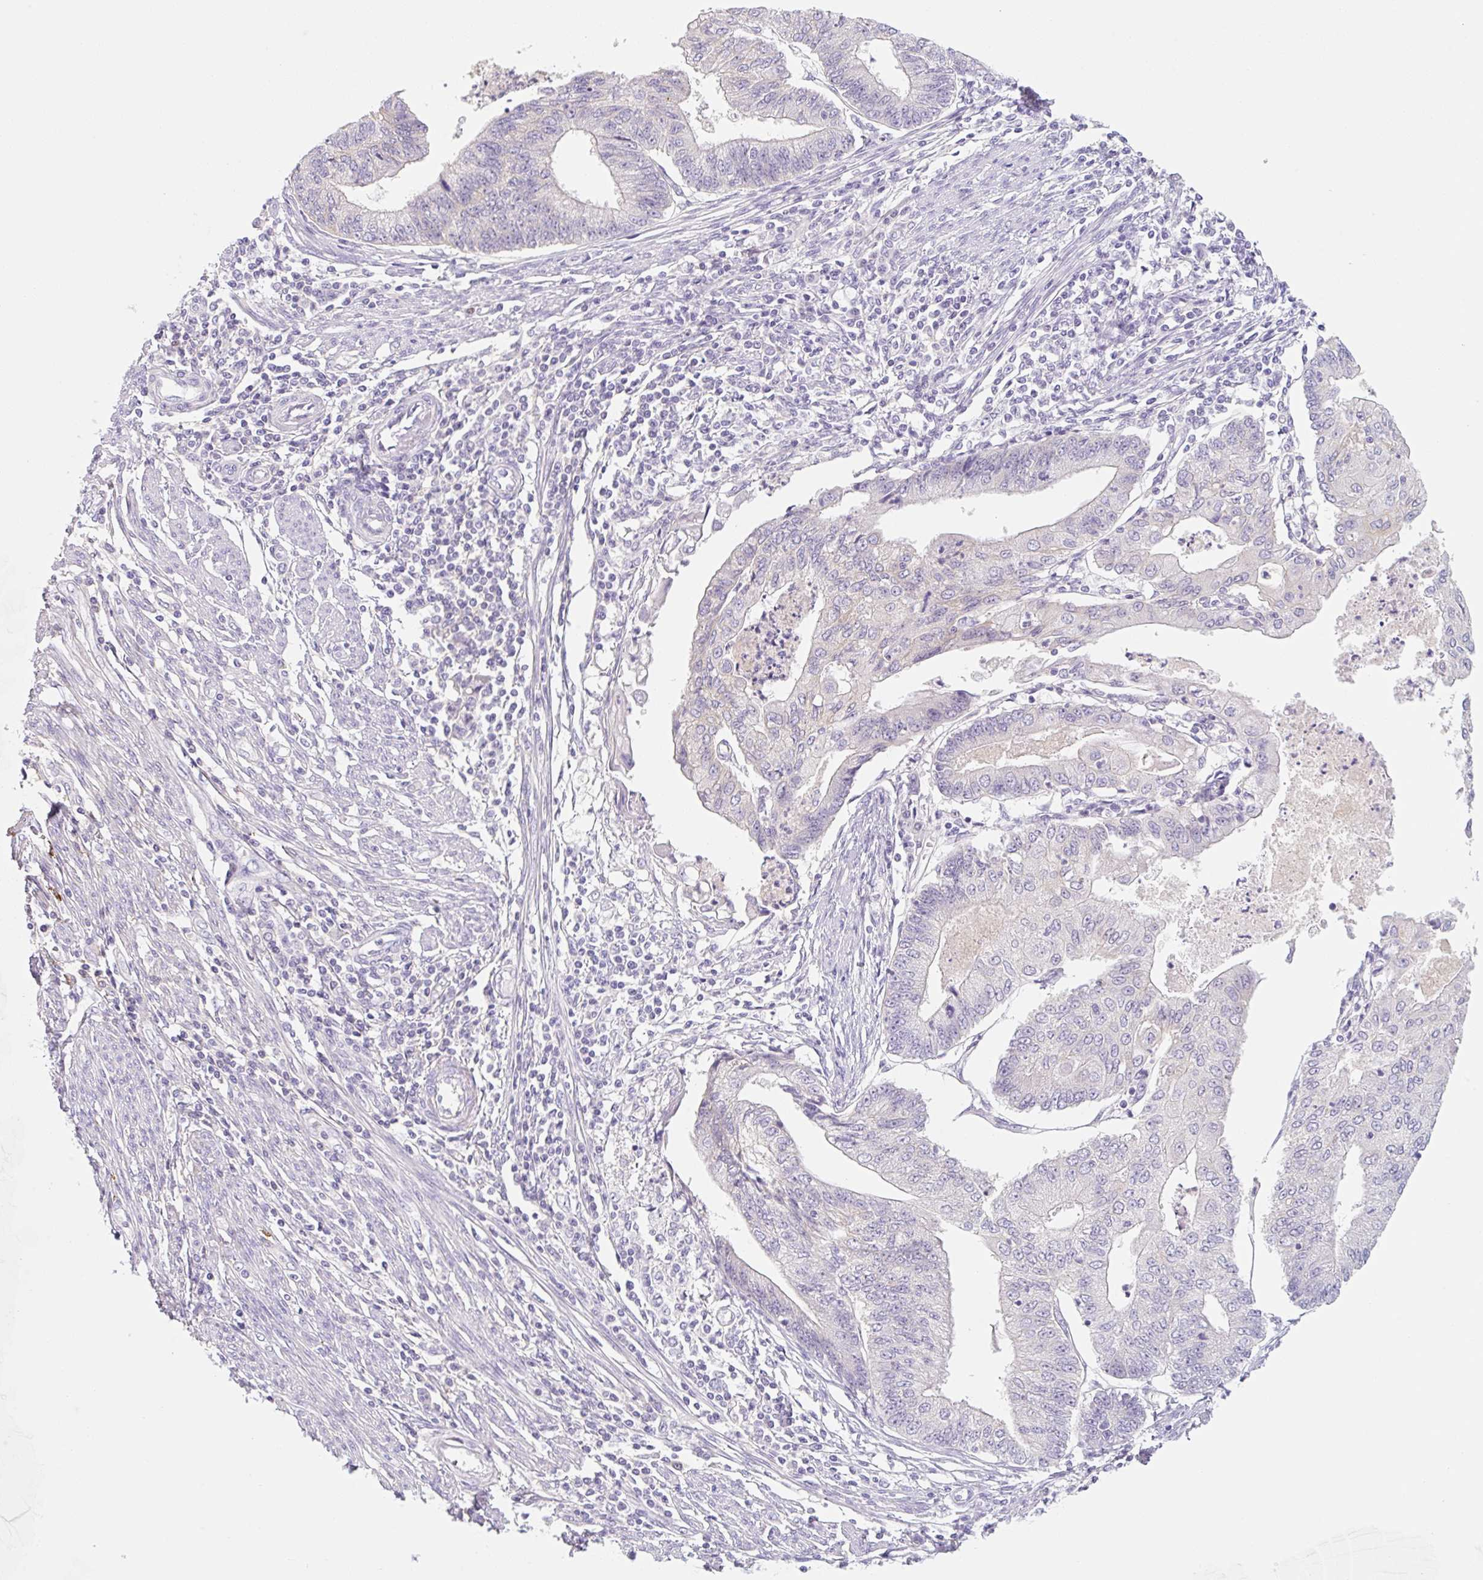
{"staining": {"intensity": "negative", "quantity": "none", "location": "none"}, "tissue": "endometrial cancer", "cell_type": "Tumor cells", "image_type": "cancer", "snomed": [{"axis": "morphology", "description": "Adenocarcinoma, NOS"}, {"axis": "topography", "description": "Endometrium"}], "caption": "DAB (3,3'-diaminobenzidine) immunohistochemical staining of endometrial cancer shows no significant positivity in tumor cells.", "gene": "LYVE1", "patient": {"sex": "female", "age": 56}}